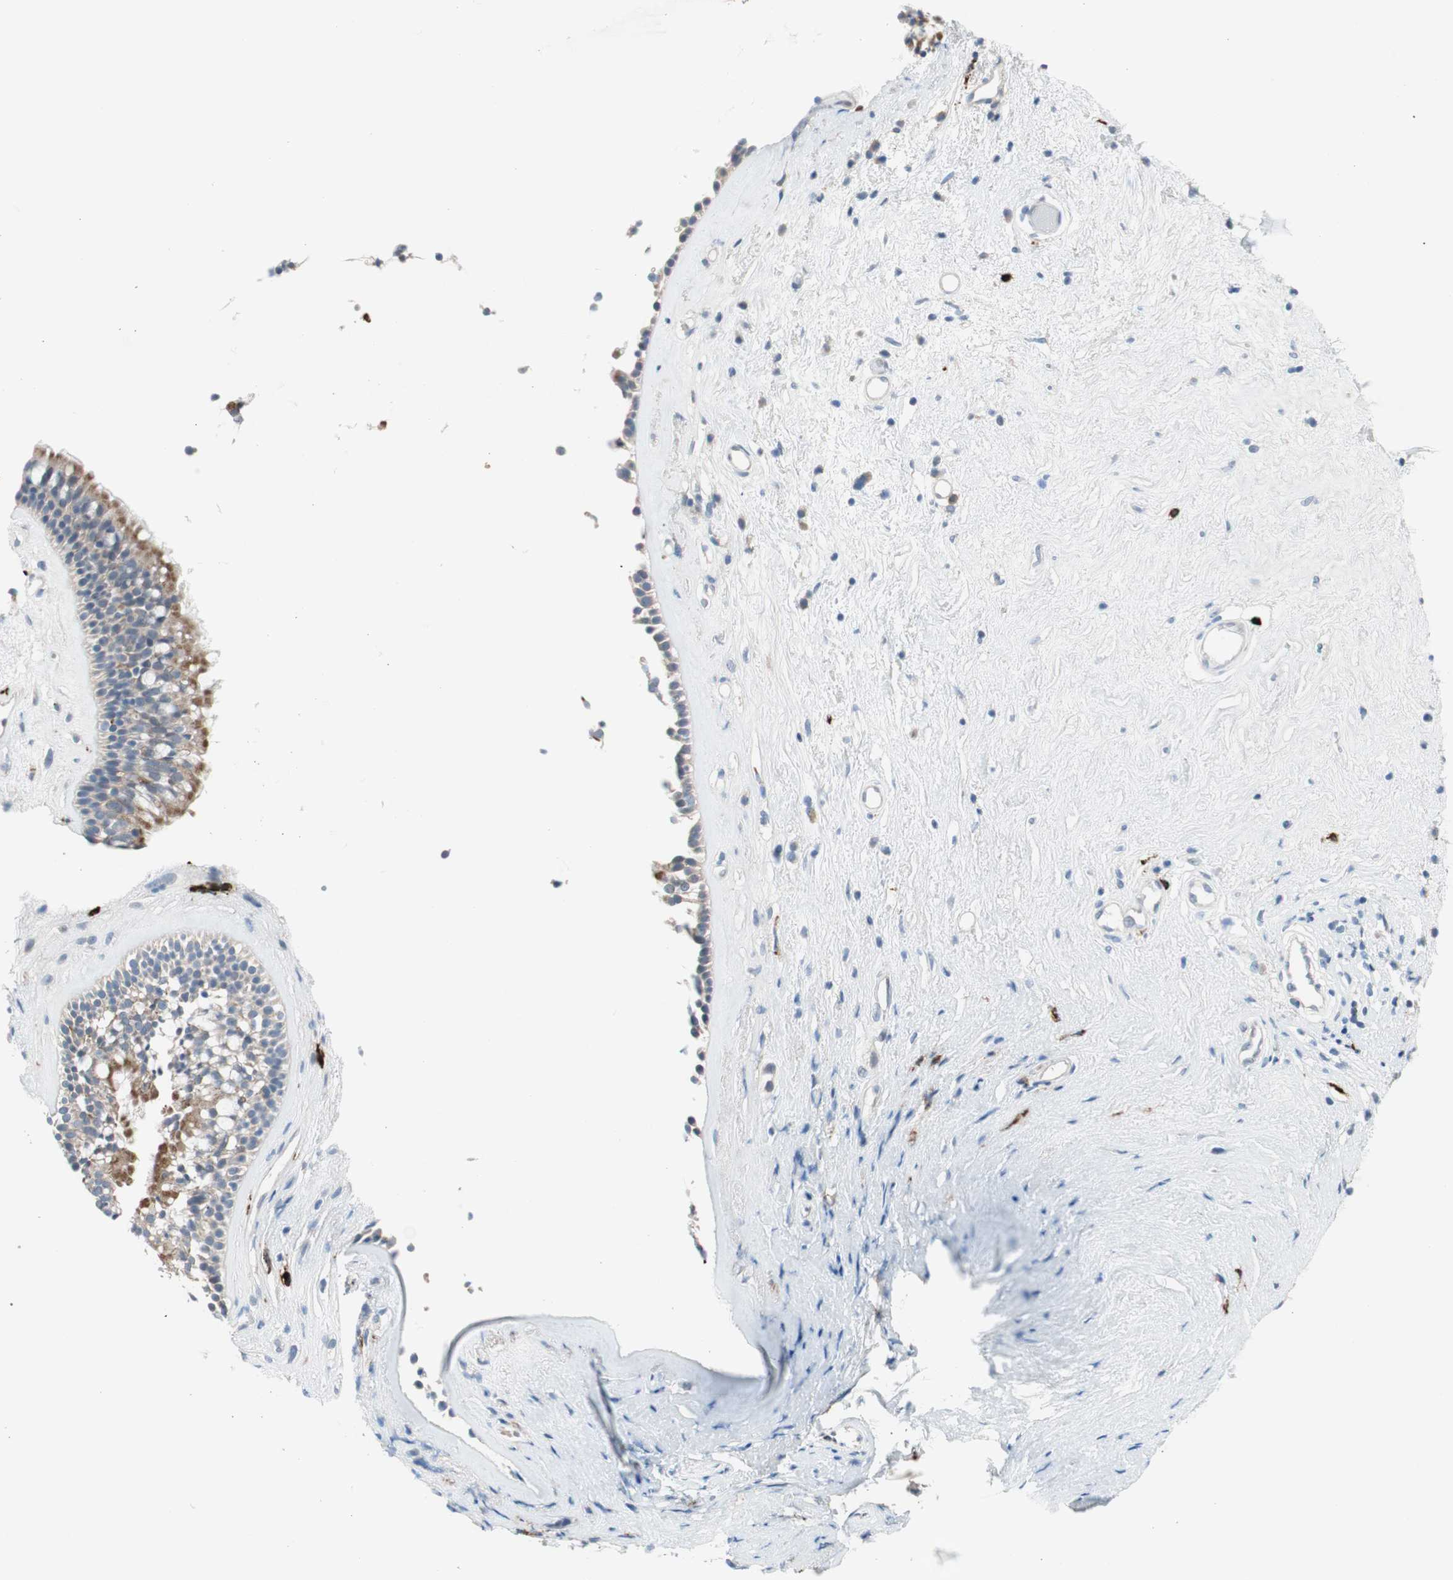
{"staining": {"intensity": "weak", "quantity": "<25%", "location": "cytoplasmic/membranous"}, "tissue": "nasopharynx", "cell_type": "Respiratory epithelial cells", "image_type": "normal", "snomed": [{"axis": "morphology", "description": "Normal tissue, NOS"}, {"axis": "morphology", "description": "Inflammation, NOS"}, {"axis": "topography", "description": "Nasopharynx"}], "caption": "DAB immunohistochemical staining of unremarkable nasopharynx reveals no significant expression in respiratory epithelial cells.", "gene": "PDZK1", "patient": {"sex": "male", "age": 48}}